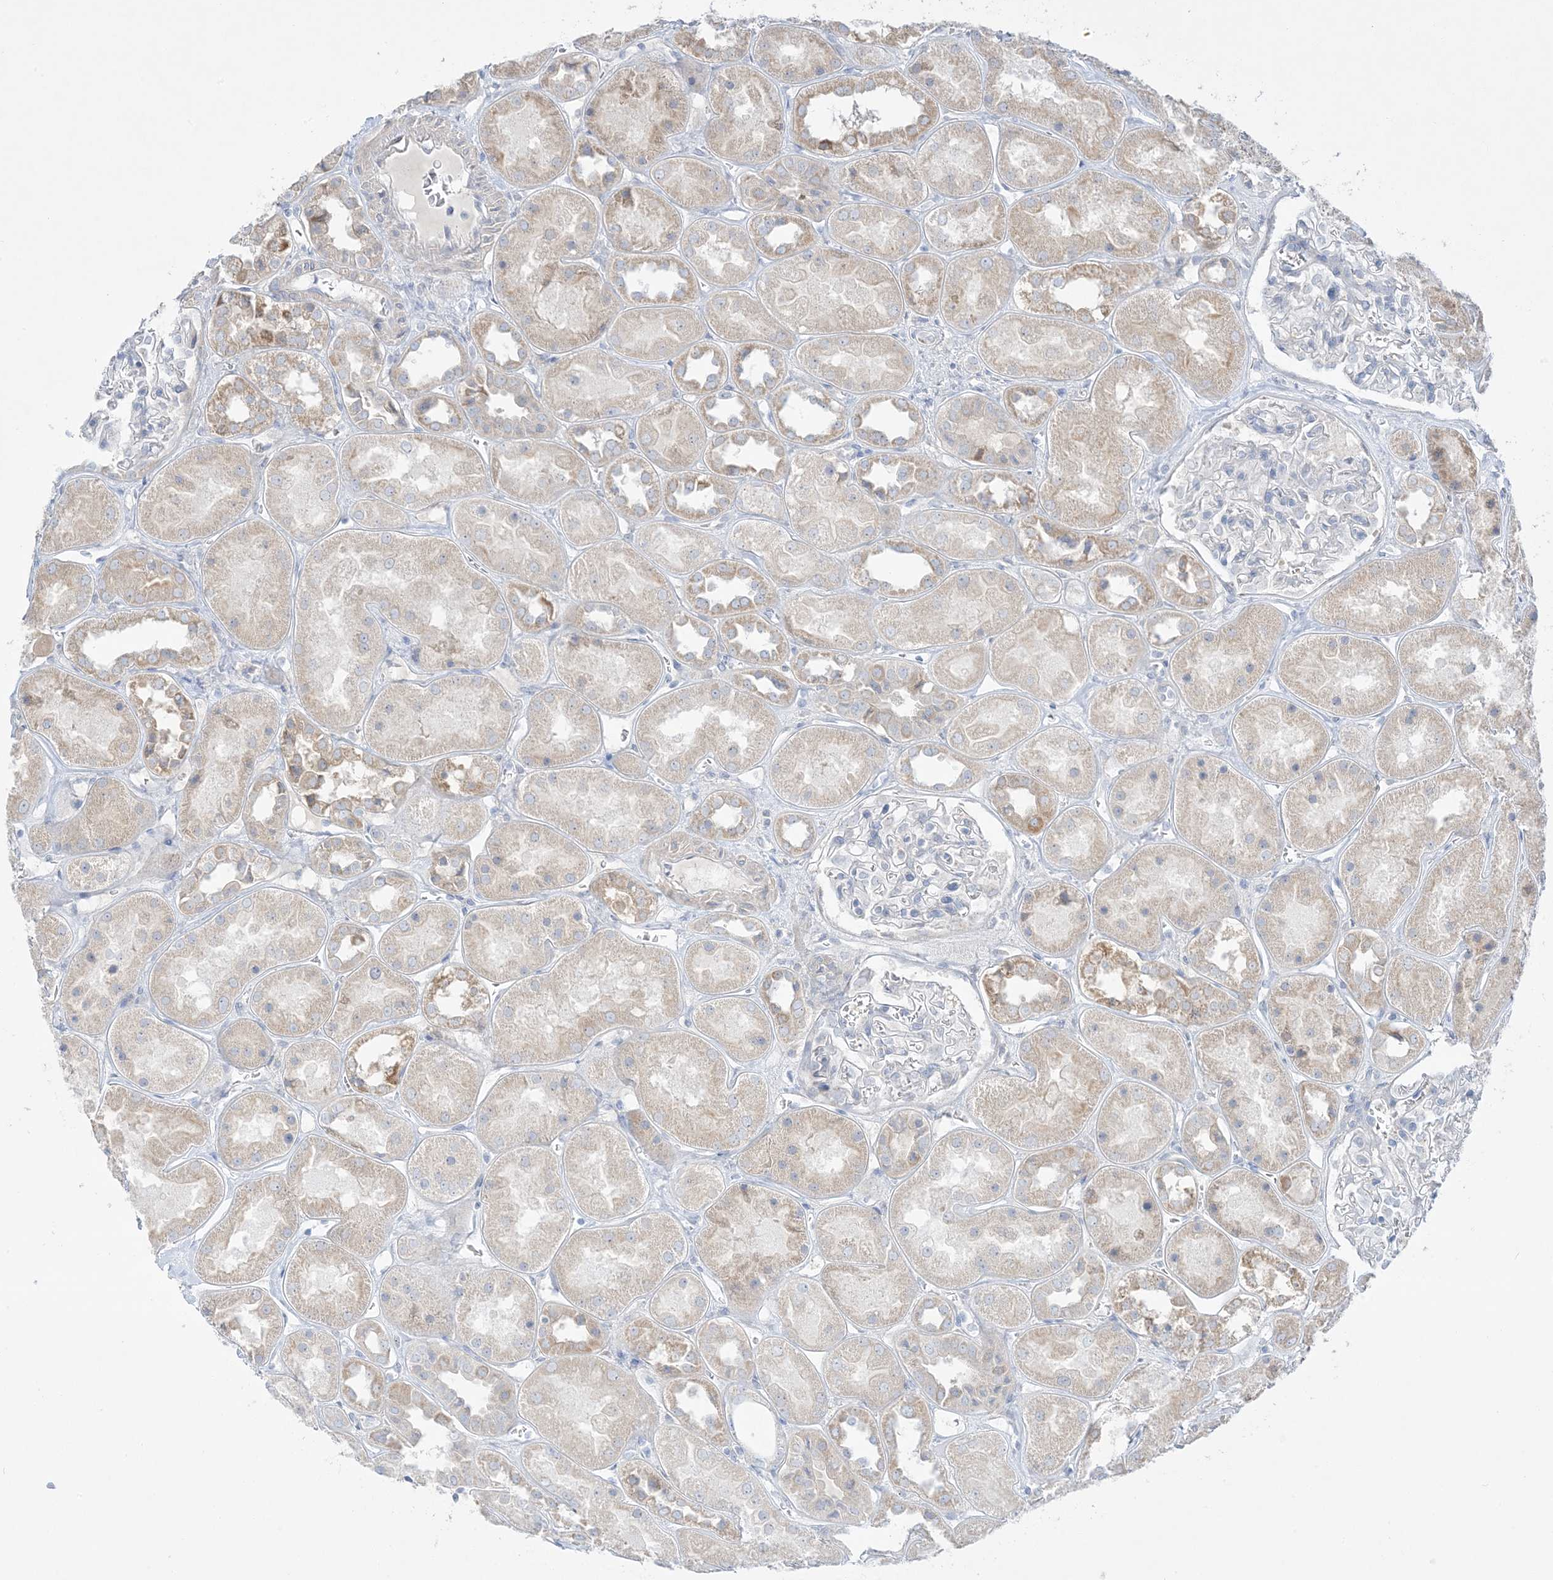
{"staining": {"intensity": "negative", "quantity": "none", "location": "none"}, "tissue": "kidney", "cell_type": "Cells in glomeruli", "image_type": "normal", "snomed": [{"axis": "morphology", "description": "Normal tissue, NOS"}, {"axis": "topography", "description": "Kidney"}], "caption": "An immunohistochemistry histopathology image of benign kidney is shown. There is no staining in cells in glomeruli of kidney.", "gene": "FAM184A", "patient": {"sex": "male", "age": 70}}